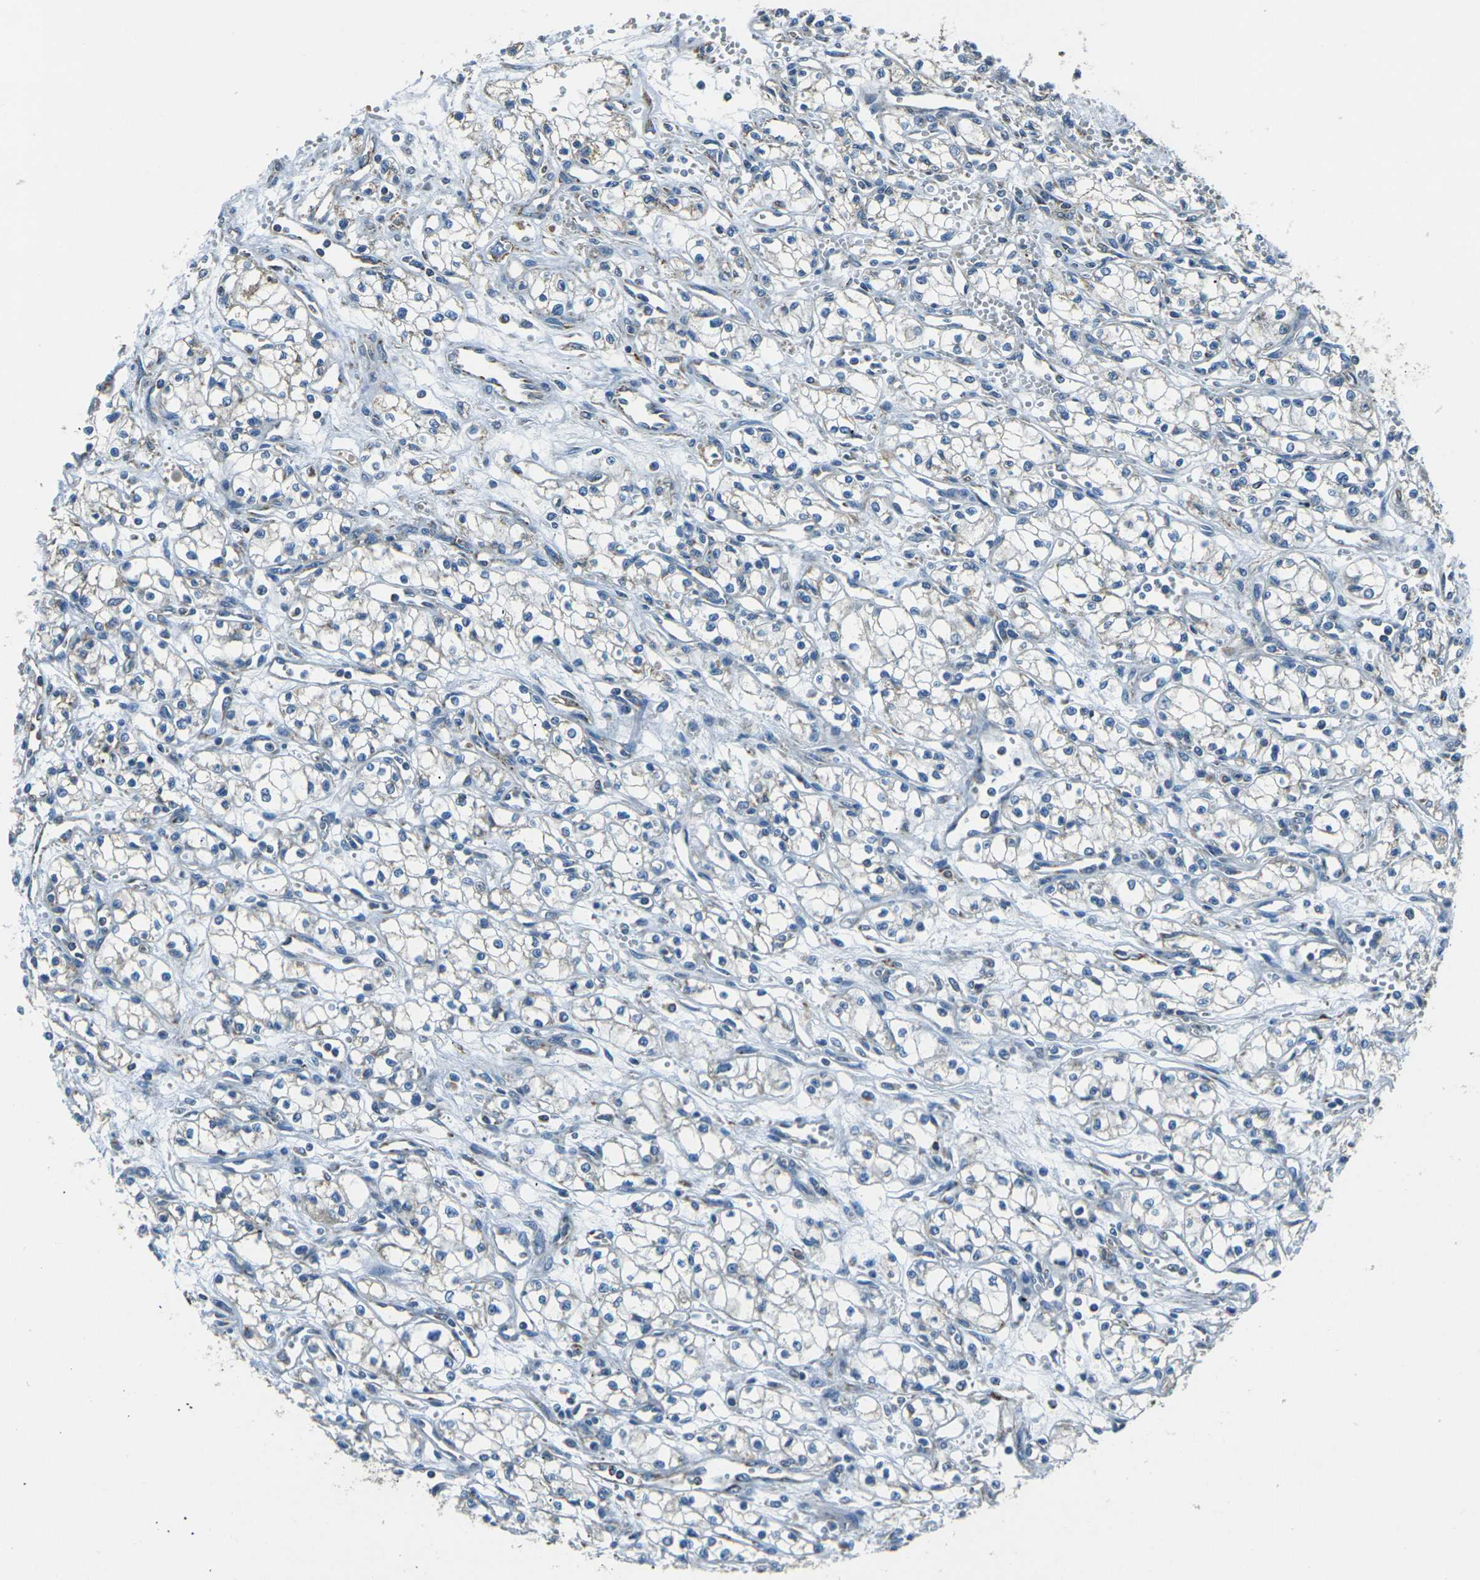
{"staining": {"intensity": "negative", "quantity": "none", "location": "none"}, "tissue": "renal cancer", "cell_type": "Tumor cells", "image_type": "cancer", "snomed": [{"axis": "morphology", "description": "Normal tissue, NOS"}, {"axis": "morphology", "description": "Adenocarcinoma, NOS"}, {"axis": "topography", "description": "Kidney"}], "caption": "The photomicrograph shows no significant positivity in tumor cells of renal cancer (adenocarcinoma).", "gene": "IRF3", "patient": {"sex": "male", "age": 59}}